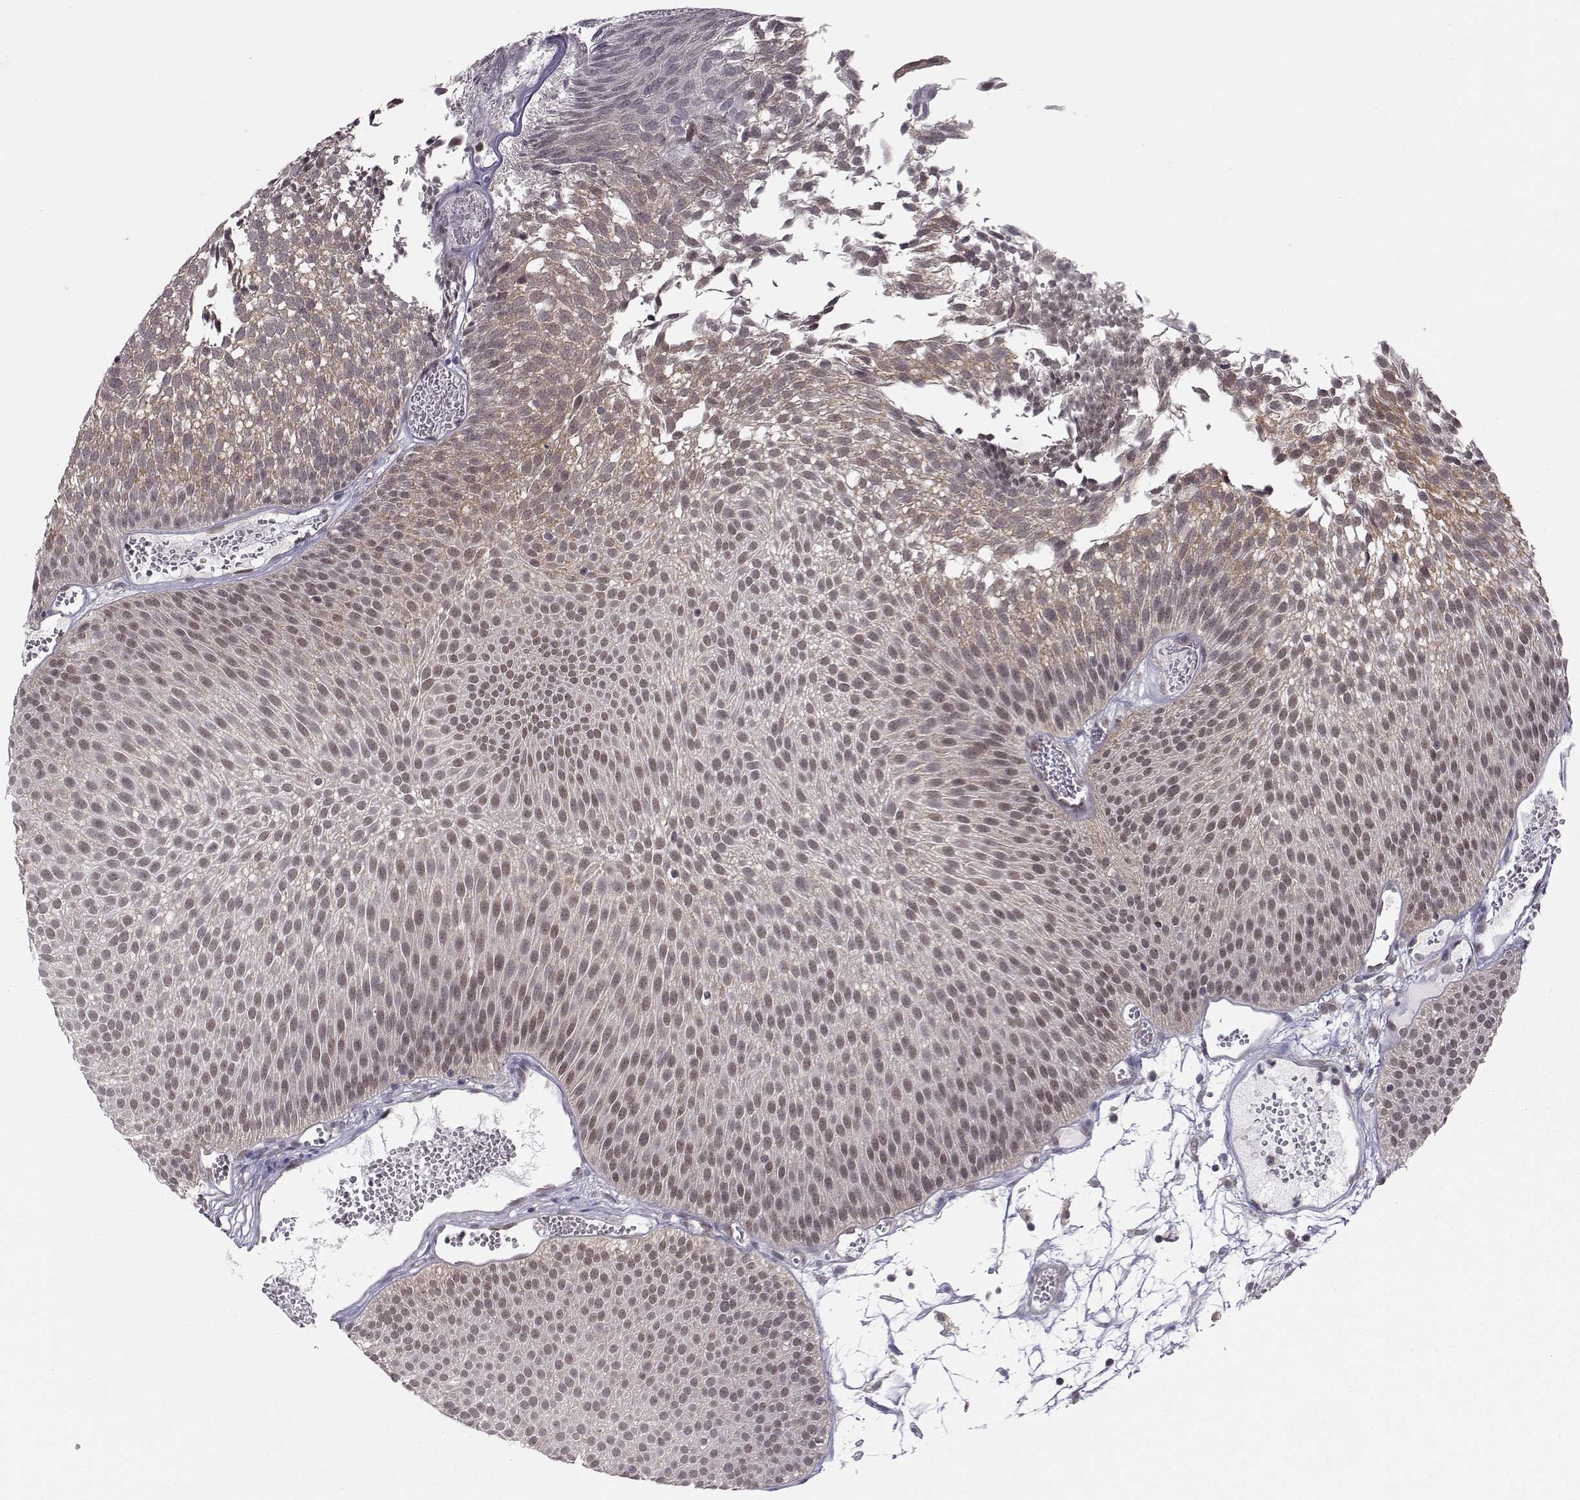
{"staining": {"intensity": "weak", "quantity": "25%-75%", "location": "nuclear"}, "tissue": "urothelial cancer", "cell_type": "Tumor cells", "image_type": "cancer", "snomed": [{"axis": "morphology", "description": "Urothelial carcinoma, Low grade"}, {"axis": "topography", "description": "Urinary bladder"}], "caption": "Immunohistochemical staining of urothelial cancer exhibits low levels of weak nuclear protein staining in approximately 25%-75% of tumor cells.", "gene": "KIF13B", "patient": {"sex": "male", "age": 52}}